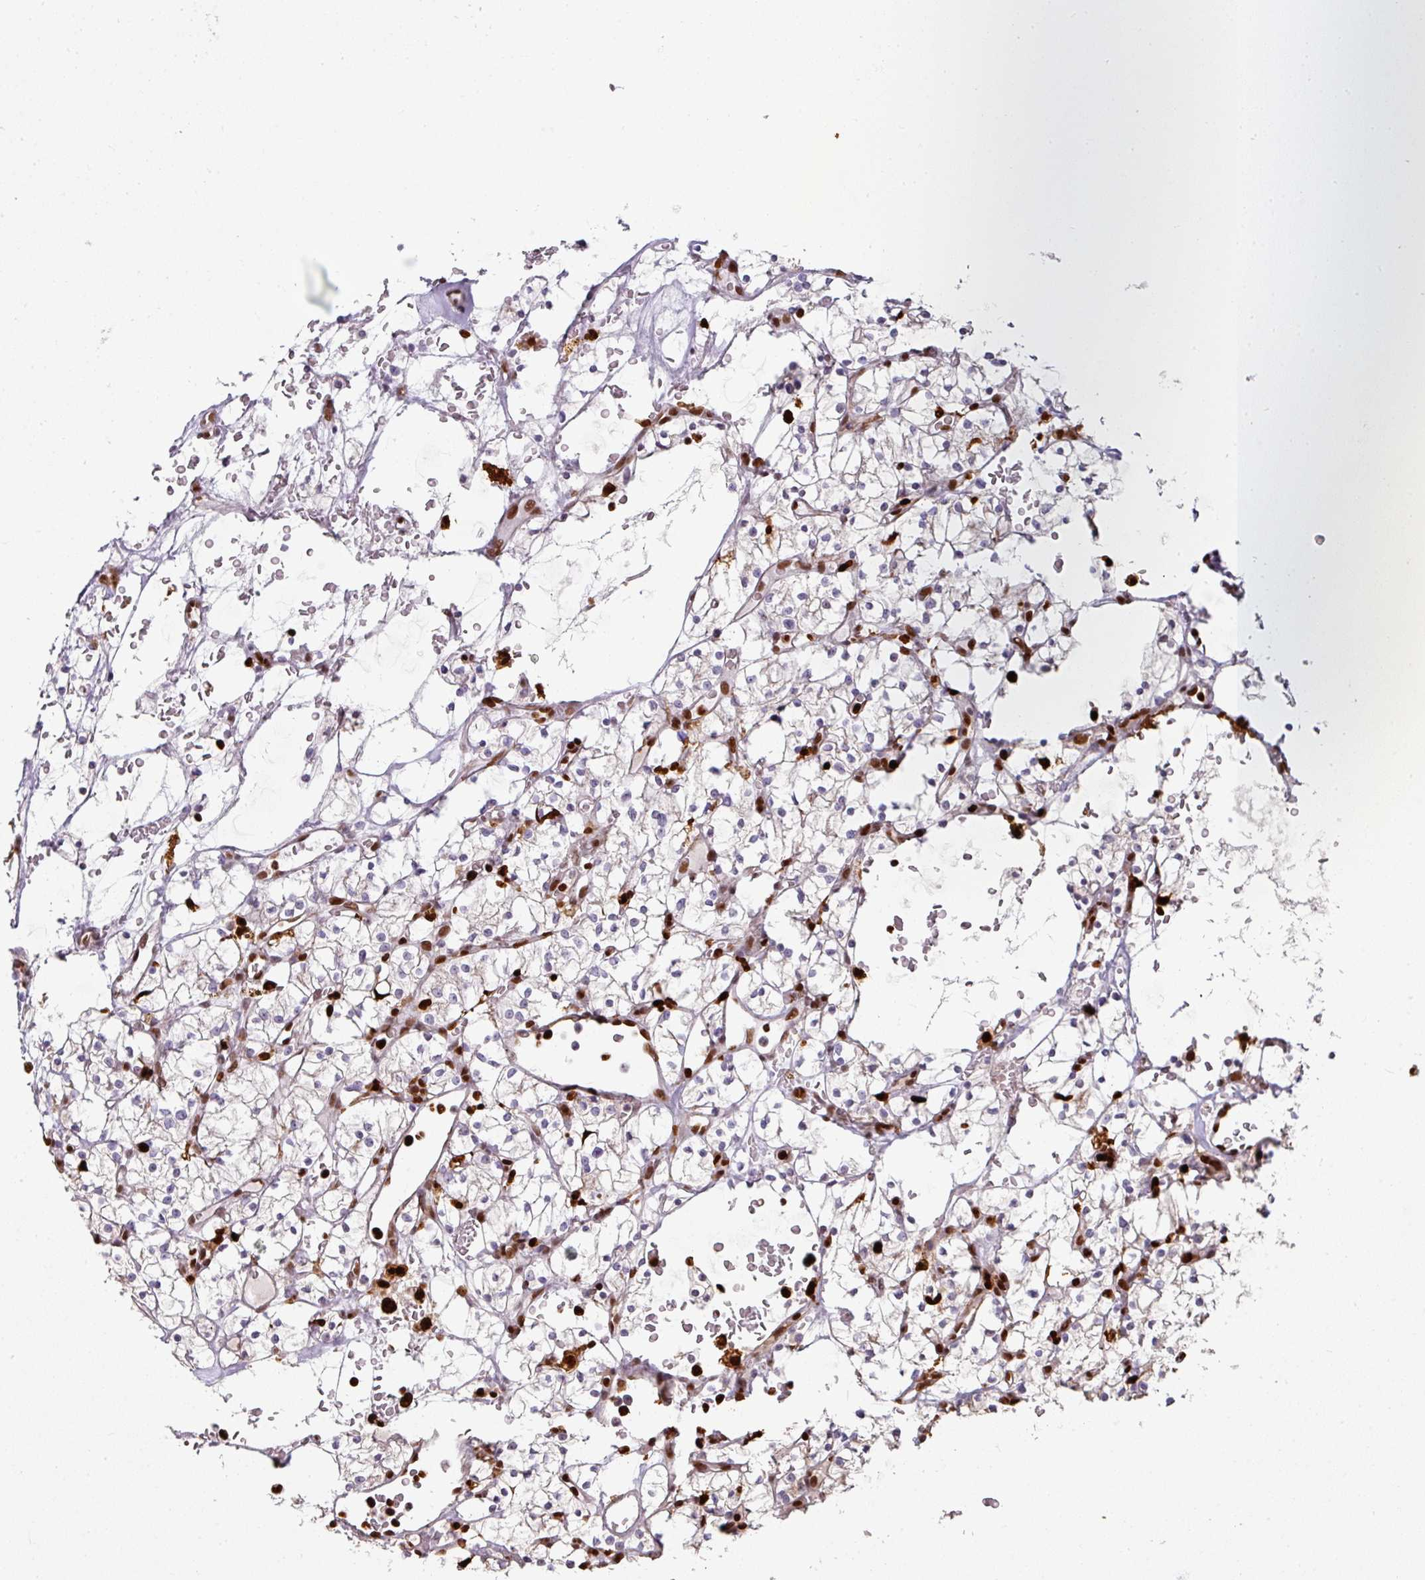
{"staining": {"intensity": "negative", "quantity": "none", "location": "none"}, "tissue": "renal cancer", "cell_type": "Tumor cells", "image_type": "cancer", "snomed": [{"axis": "morphology", "description": "Adenocarcinoma, NOS"}, {"axis": "topography", "description": "Kidney"}], "caption": "Human renal cancer stained for a protein using IHC displays no positivity in tumor cells.", "gene": "SAMHD1", "patient": {"sex": "female", "age": 64}}